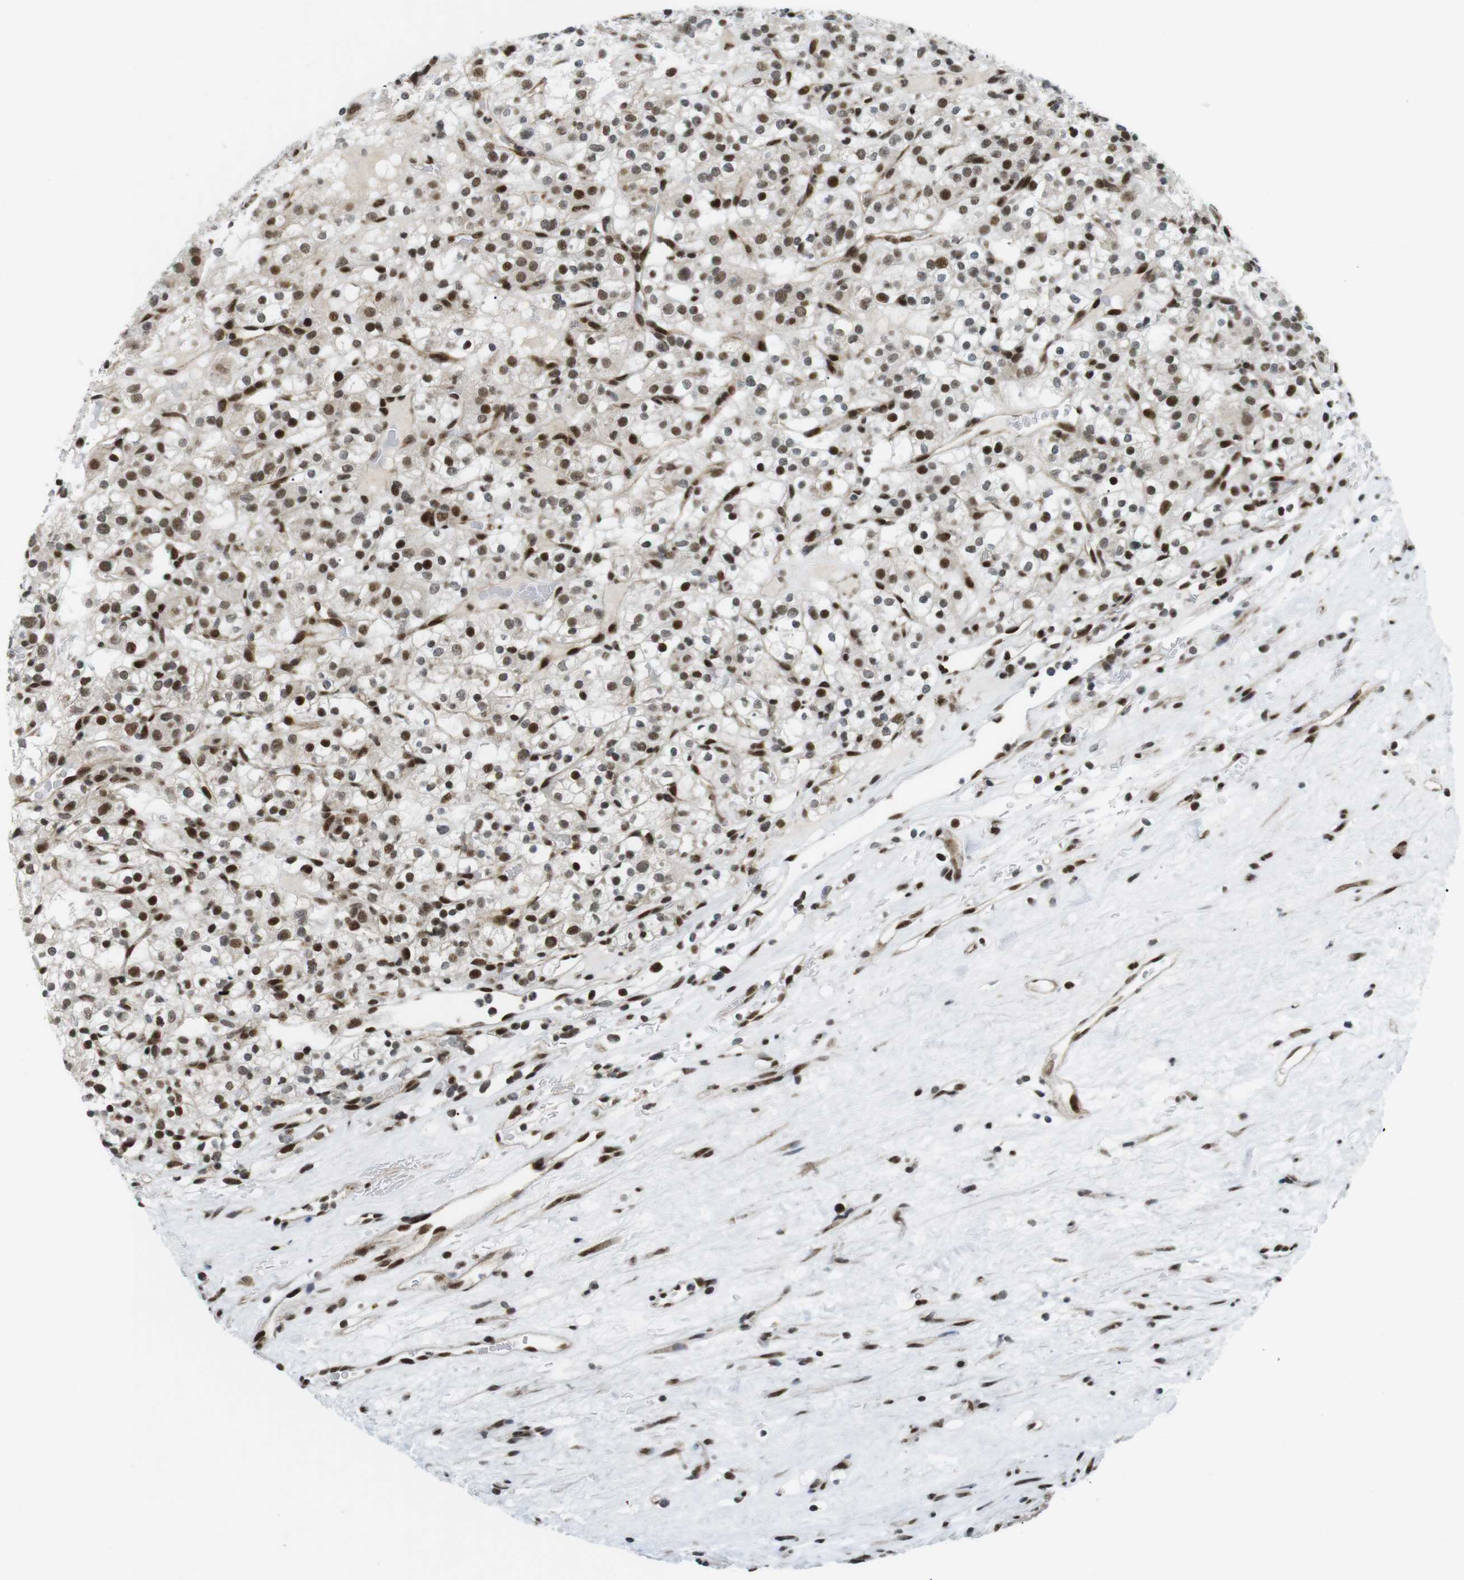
{"staining": {"intensity": "strong", "quantity": "25%-75%", "location": "nuclear"}, "tissue": "renal cancer", "cell_type": "Tumor cells", "image_type": "cancer", "snomed": [{"axis": "morphology", "description": "Normal tissue, NOS"}, {"axis": "morphology", "description": "Adenocarcinoma, NOS"}, {"axis": "topography", "description": "Kidney"}], "caption": "This photomicrograph shows immunohistochemistry staining of human adenocarcinoma (renal), with high strong nuclear positivity in about 25%-75% of tumor cells.", "gene": "CDC27", "patient": {"sex": "female", "age": 72}}